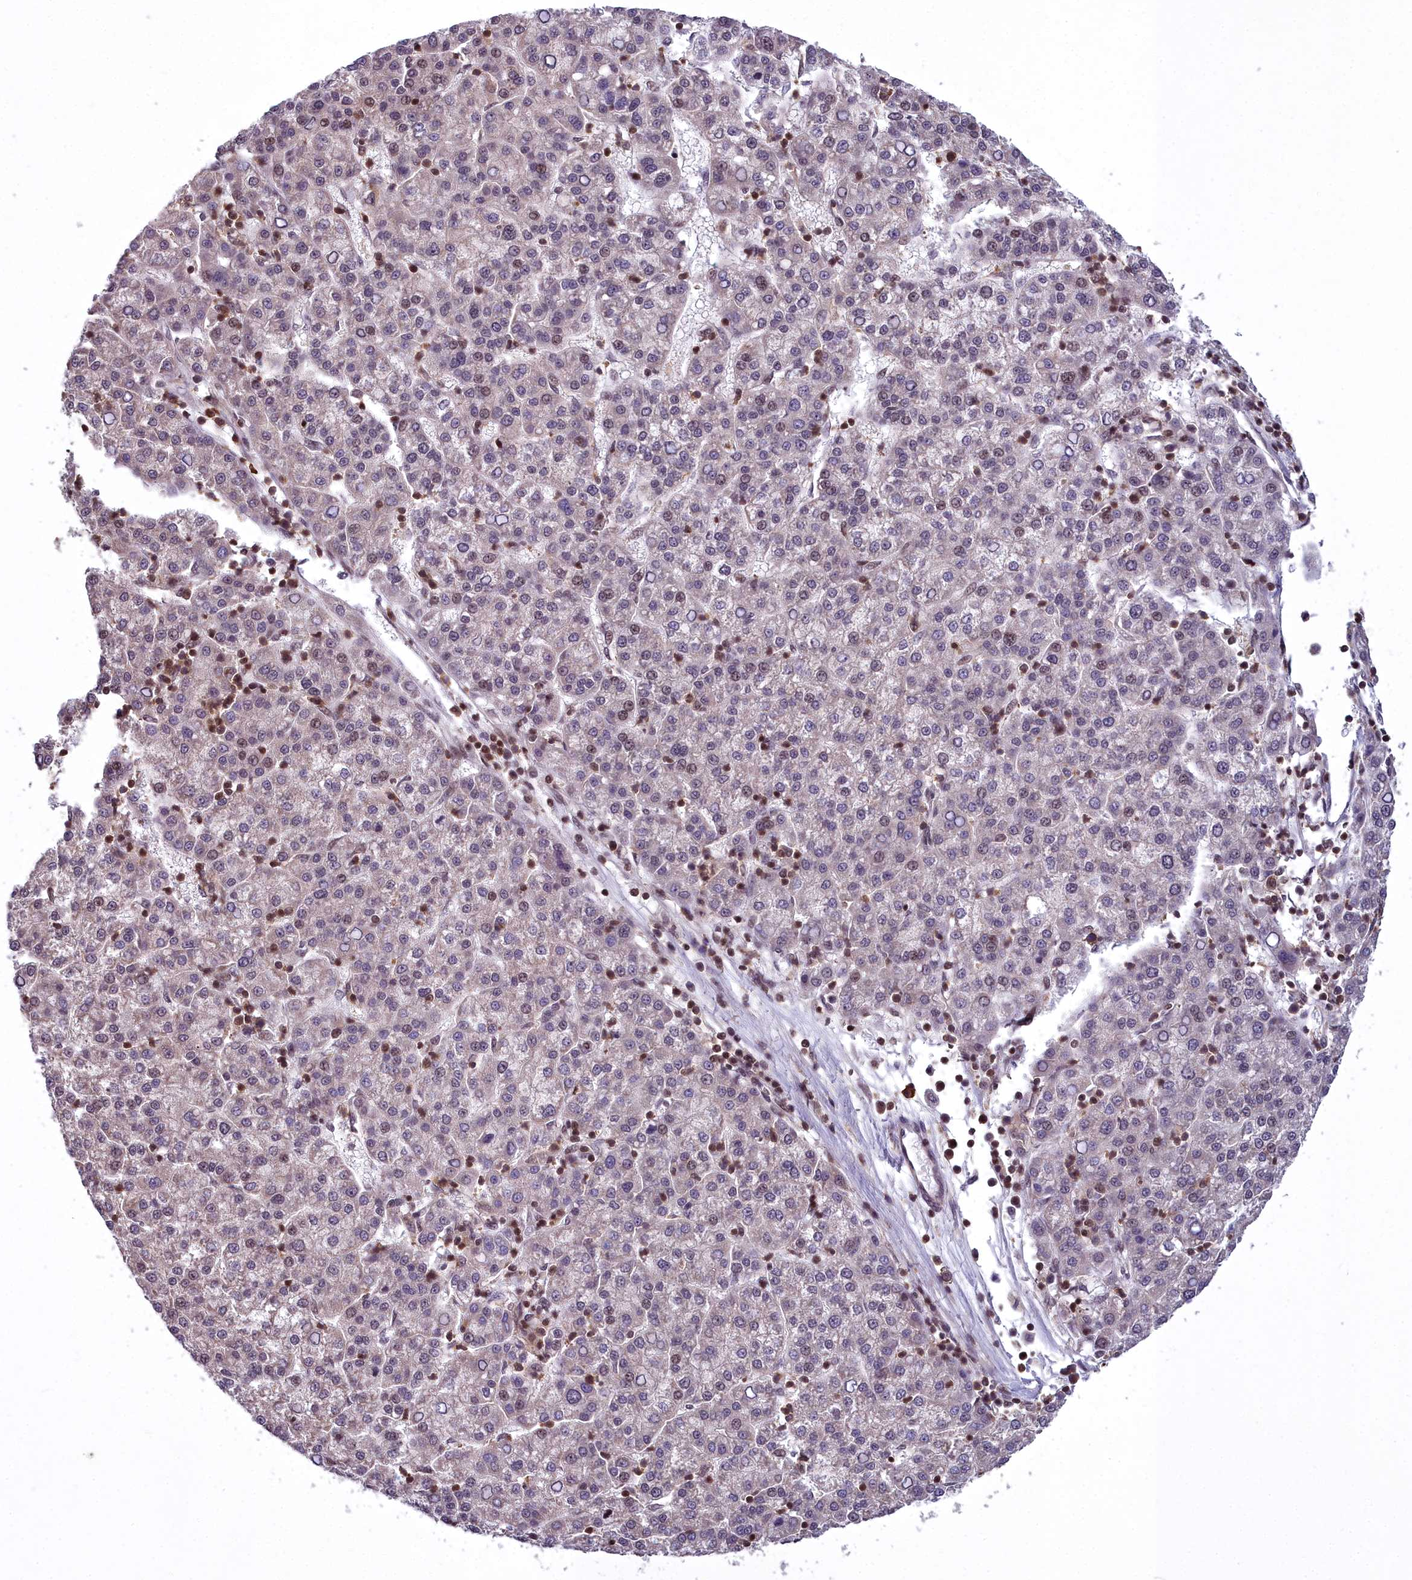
{"staining": {"intensity": "weak", "quantity": "<25%", "location": "nuclear"}, "tissue": "liver cancer", "cell_type": "Tumor cells", "image_type": "cancer", "snomed": [{"axis": "morphology", "description": "Carcinoma, Hepatocellular, NOS"}, {"axis": "topography", "description": "Liver"}], "caption": "An image of hepatocellular carcinoma (liver) stained for a protein displays no brown staining in tumor cells.", "gene": "GMEB1", "patient": {"sex": "female", "age": 58}}